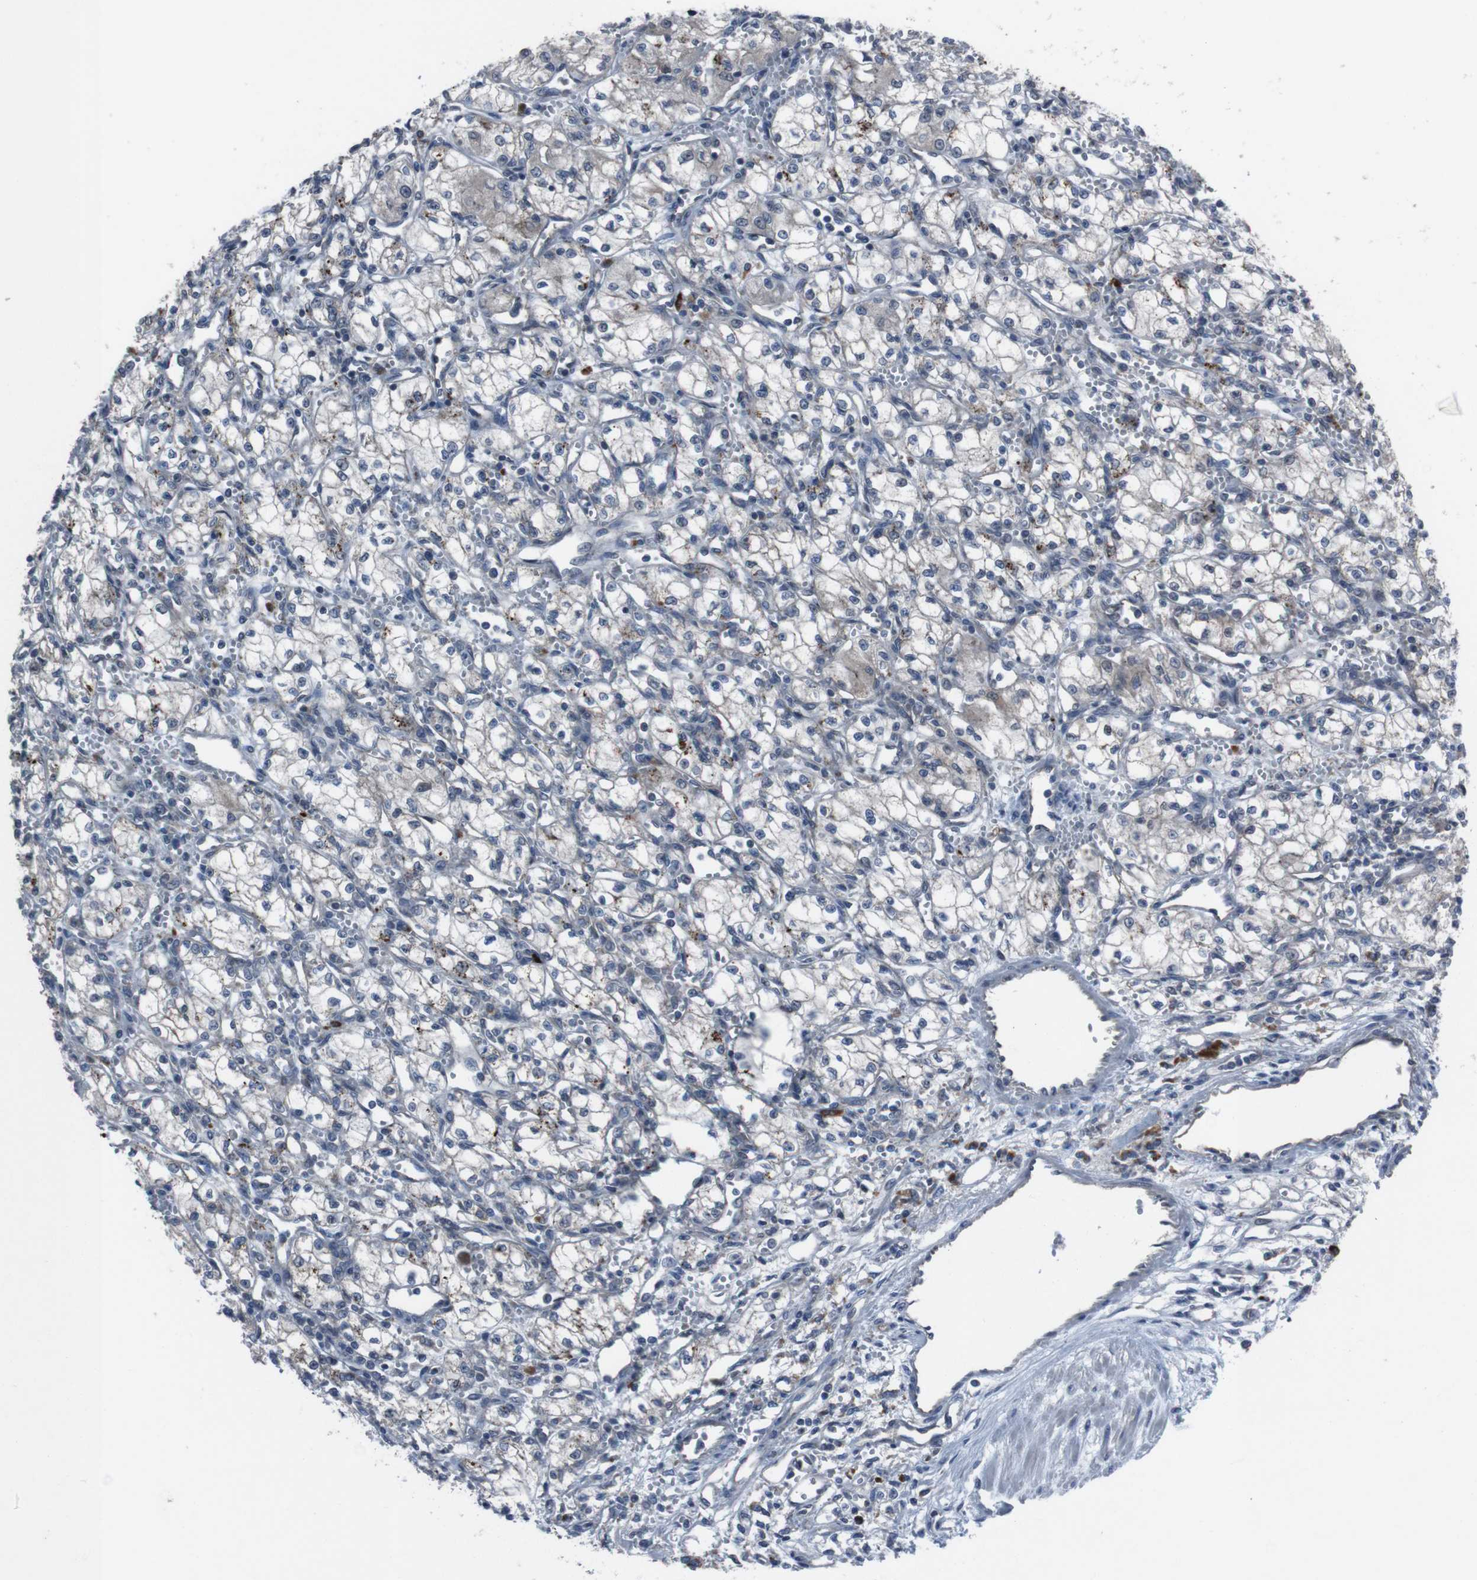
{"staining": {"intensity": "negative", "quantity": "none", "location": "none"}, "tissue": "renal cancer", "cell_type": "Tumor cells", "image_type": "cancer", "snomed": [{"axis": "morphology", "description": "Normal tissue, NOS"}, {"axis": "morphology", "description": "Adenocarcinoma, NOS"}, {"axis": "topography", "description": "Kidney"}], "caption": "Immunohistochemistry (IHC) of human renal cancer shows no staining in tumor cells.", "gene": "EFNA5", "patient": {"sex": "male", "age": 59}}